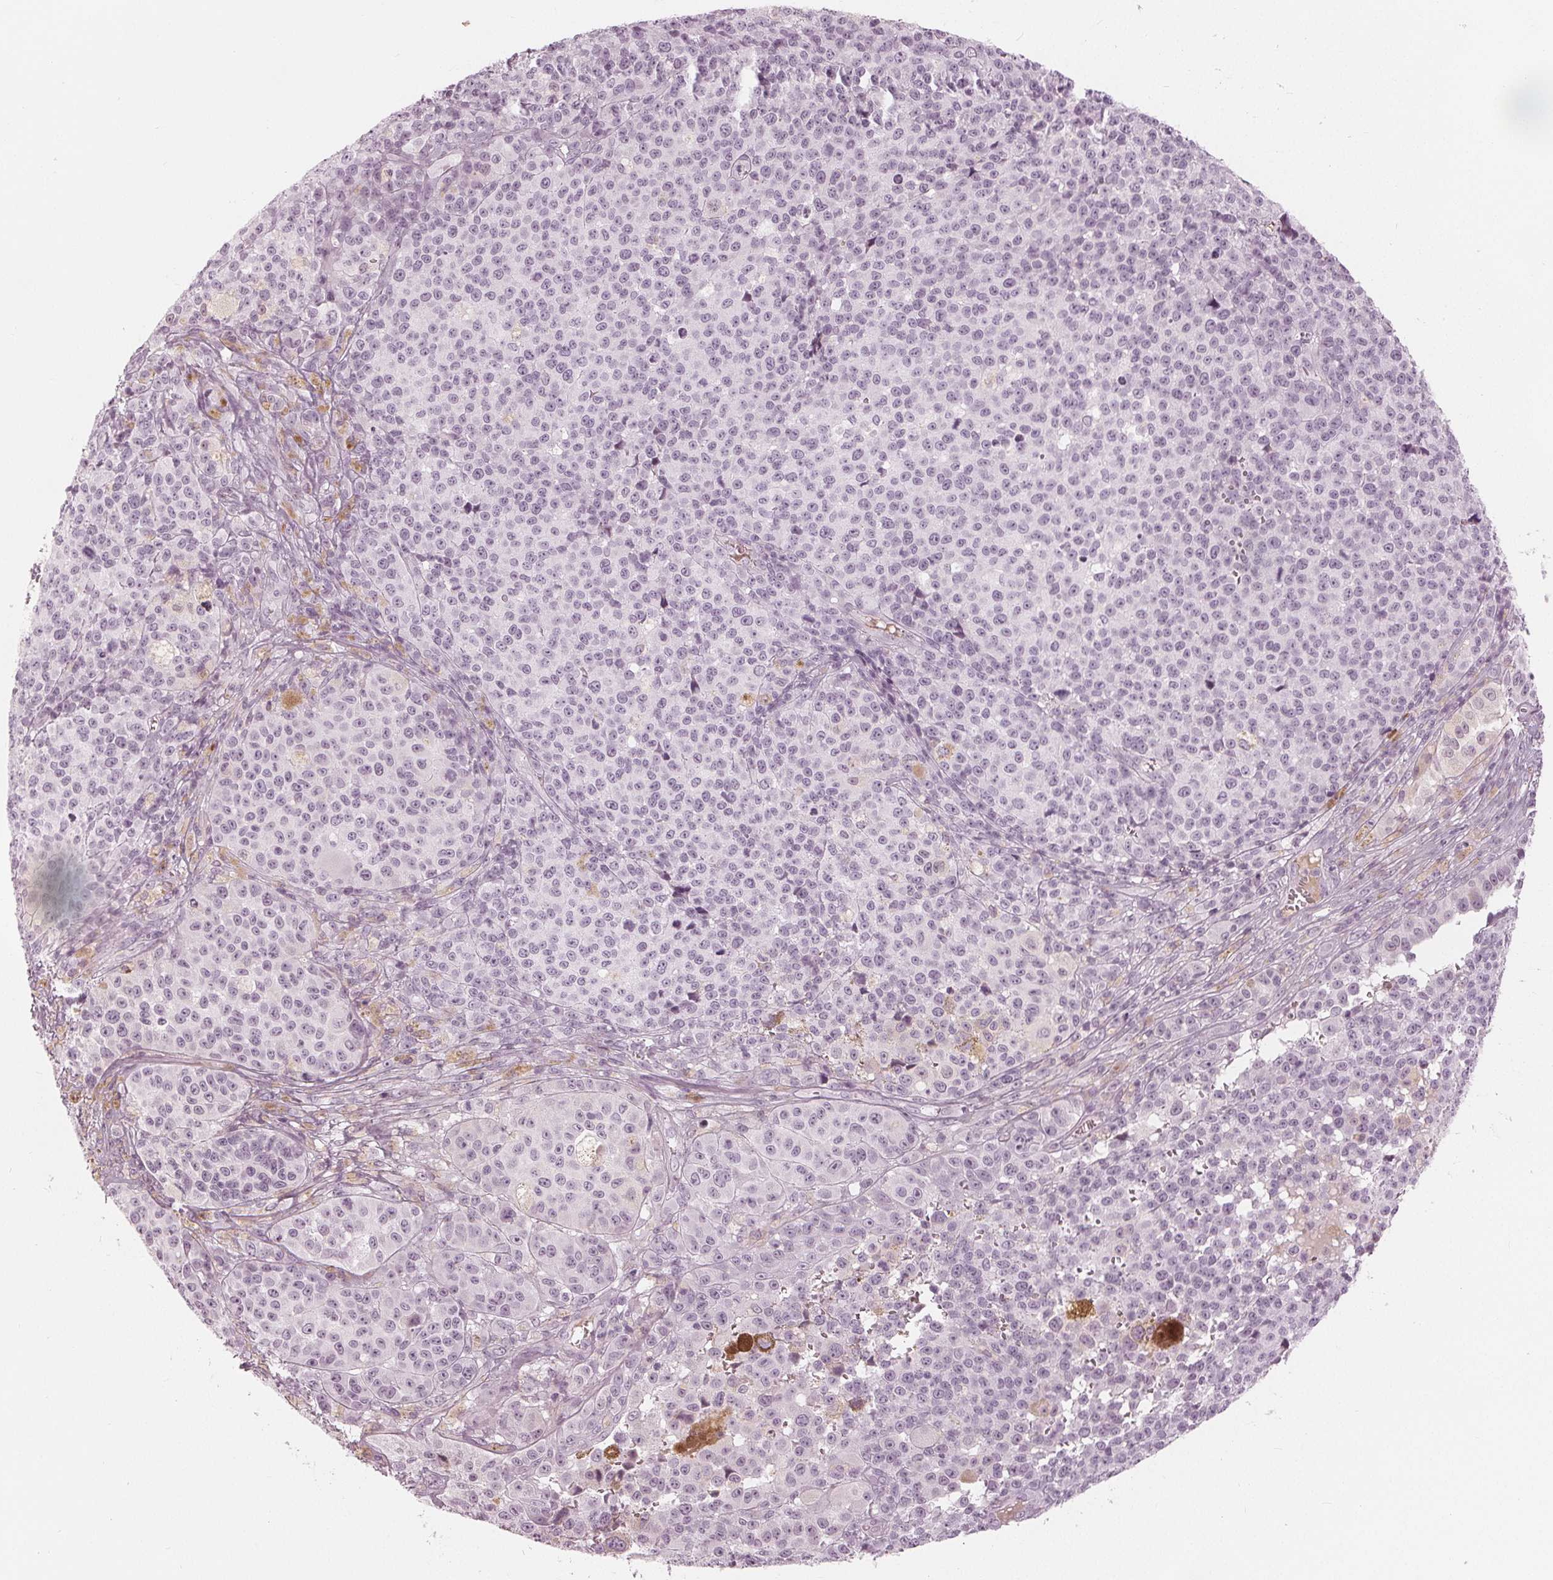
{"staining": {"intensity": "negative", "quantity": "none", "location": "none"}, "tissue": "melanoma", "cell_type": "Tumor cells", "image_type": "cancer", "snomed": [{"axis": "morphology", "description": "Malignant melanoma, NOS"}, {"axis": "topography", "description": "Skin"}], "caption": "Image shows no significant protein staining in tumor cells of melanoma.", "gene": "PAEP", "patient": {"sex": "female", "age": 58}}